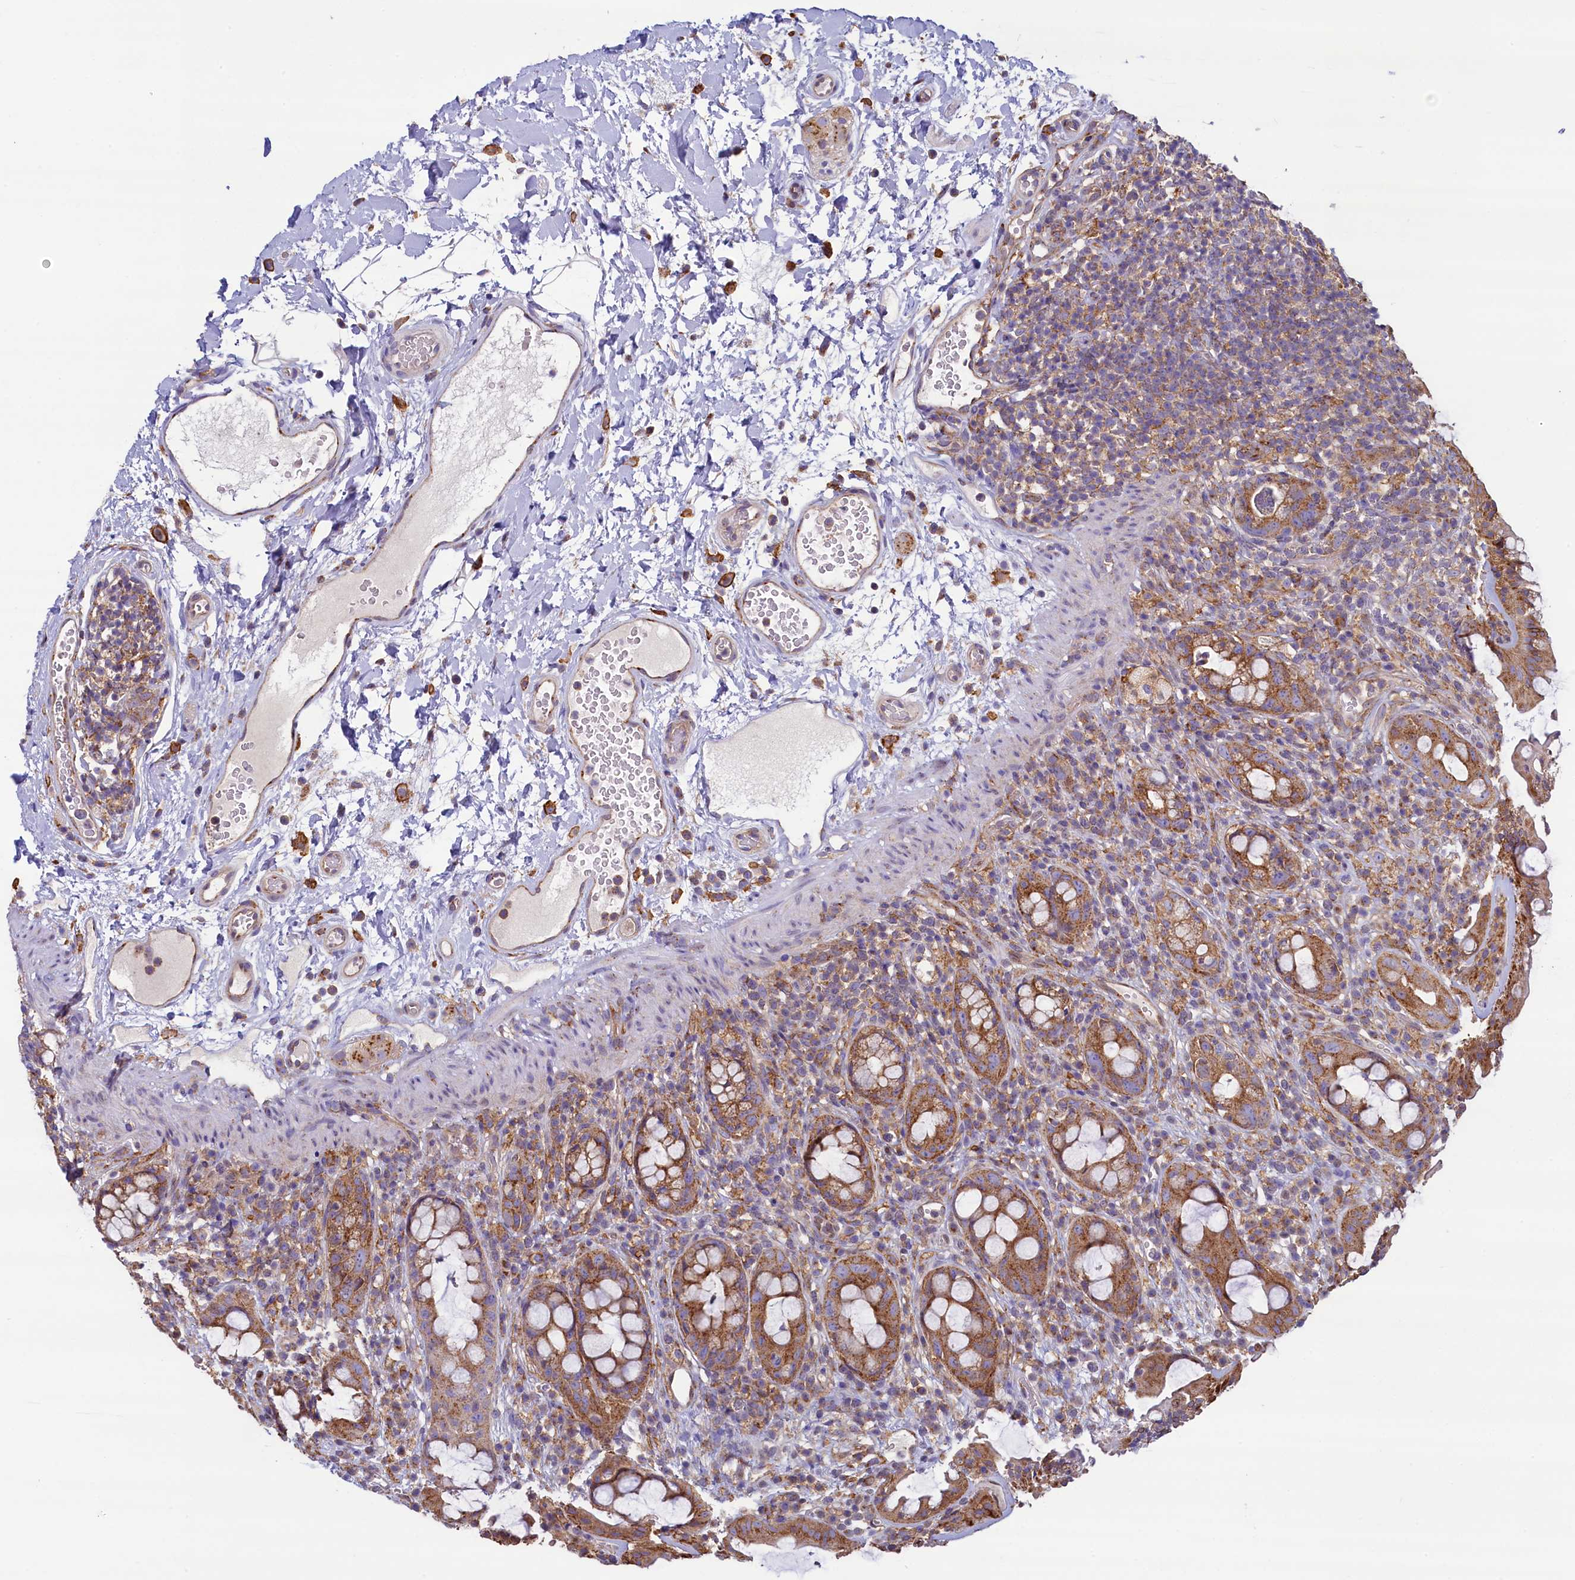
{"staining": {"intensity": "moderate", "quantity": ">75%", "location": "cytoplasmic/membranous"}, "tissue": "rectum", "cell_type": "Glandular cells", "image_type": "normal", "snomed": [{"axis": "morphology", "description": "Normal tissue, NOS"}, {"axis": "topography", "description": "Rectum"}], "caption": "The immunohistochemical stain shows moderate cytoplasmic/membranous positivity in glandular cells of normal rectum.", "gene": "GPR21", "patient": {"sex": "female", "age": 57}}